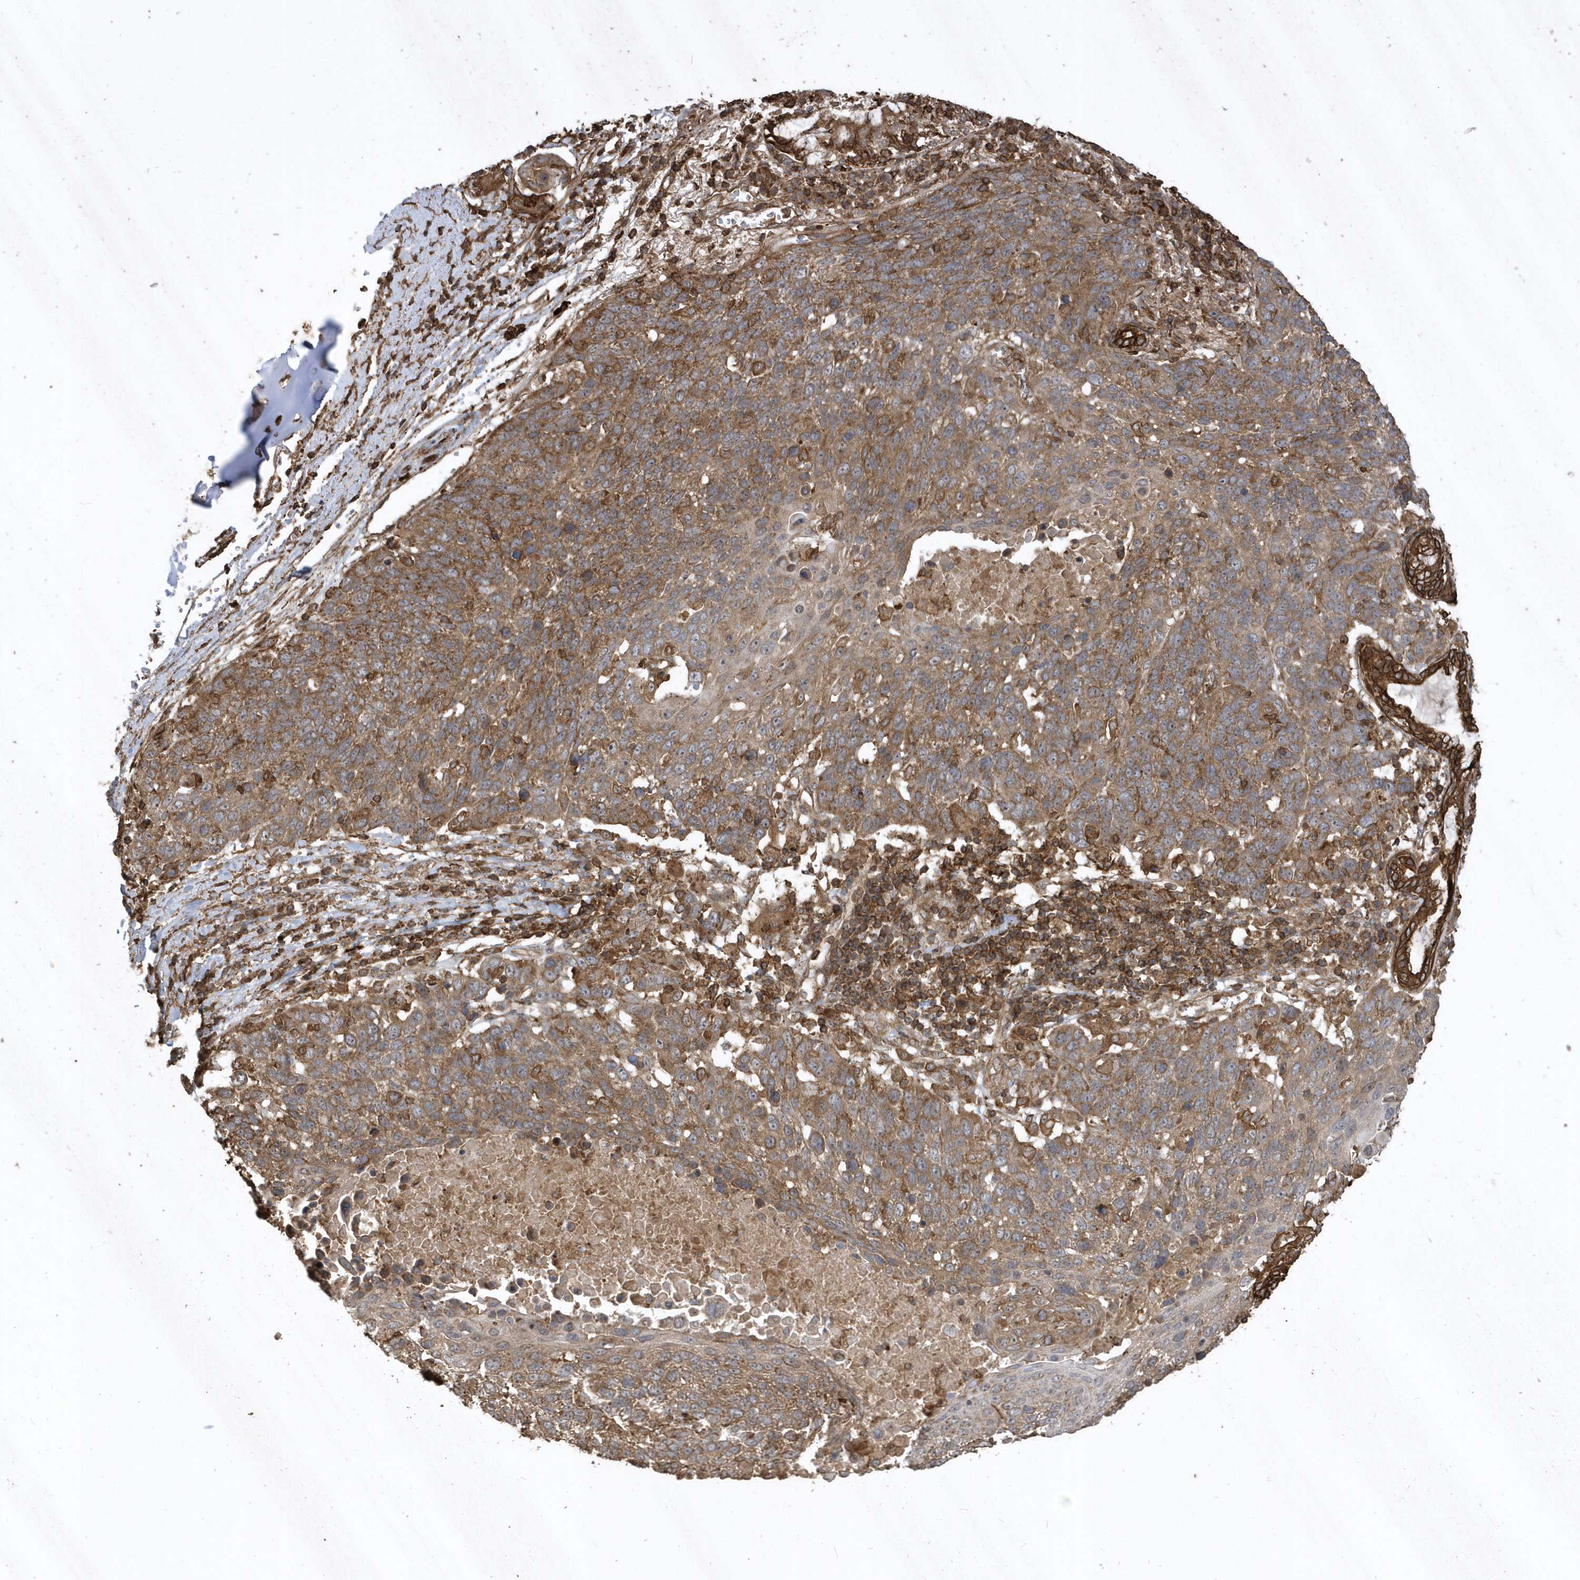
{"staining": {"intensity": "moderate", "quantity": ">75%", "location": "cytoplasmic/membranous"}, "tissue": "lung cancer", "cell_type": "Tumor cells", "image_type": "cancer", "snomed": [{"axis": "morphology", "description": "Squamous cell carcinoma, NOS"}, {"axis": "topography", "description": "Lung"}], "caption": "This photomicrograph reveals IHC staining of lung squamous cell carcinoma, with medium moderate cytoplasmic/membranous positivity in approximately >75% of tumor cells.", "gene": "SENP8", "patient": {"sex": "male", "age": 66}}